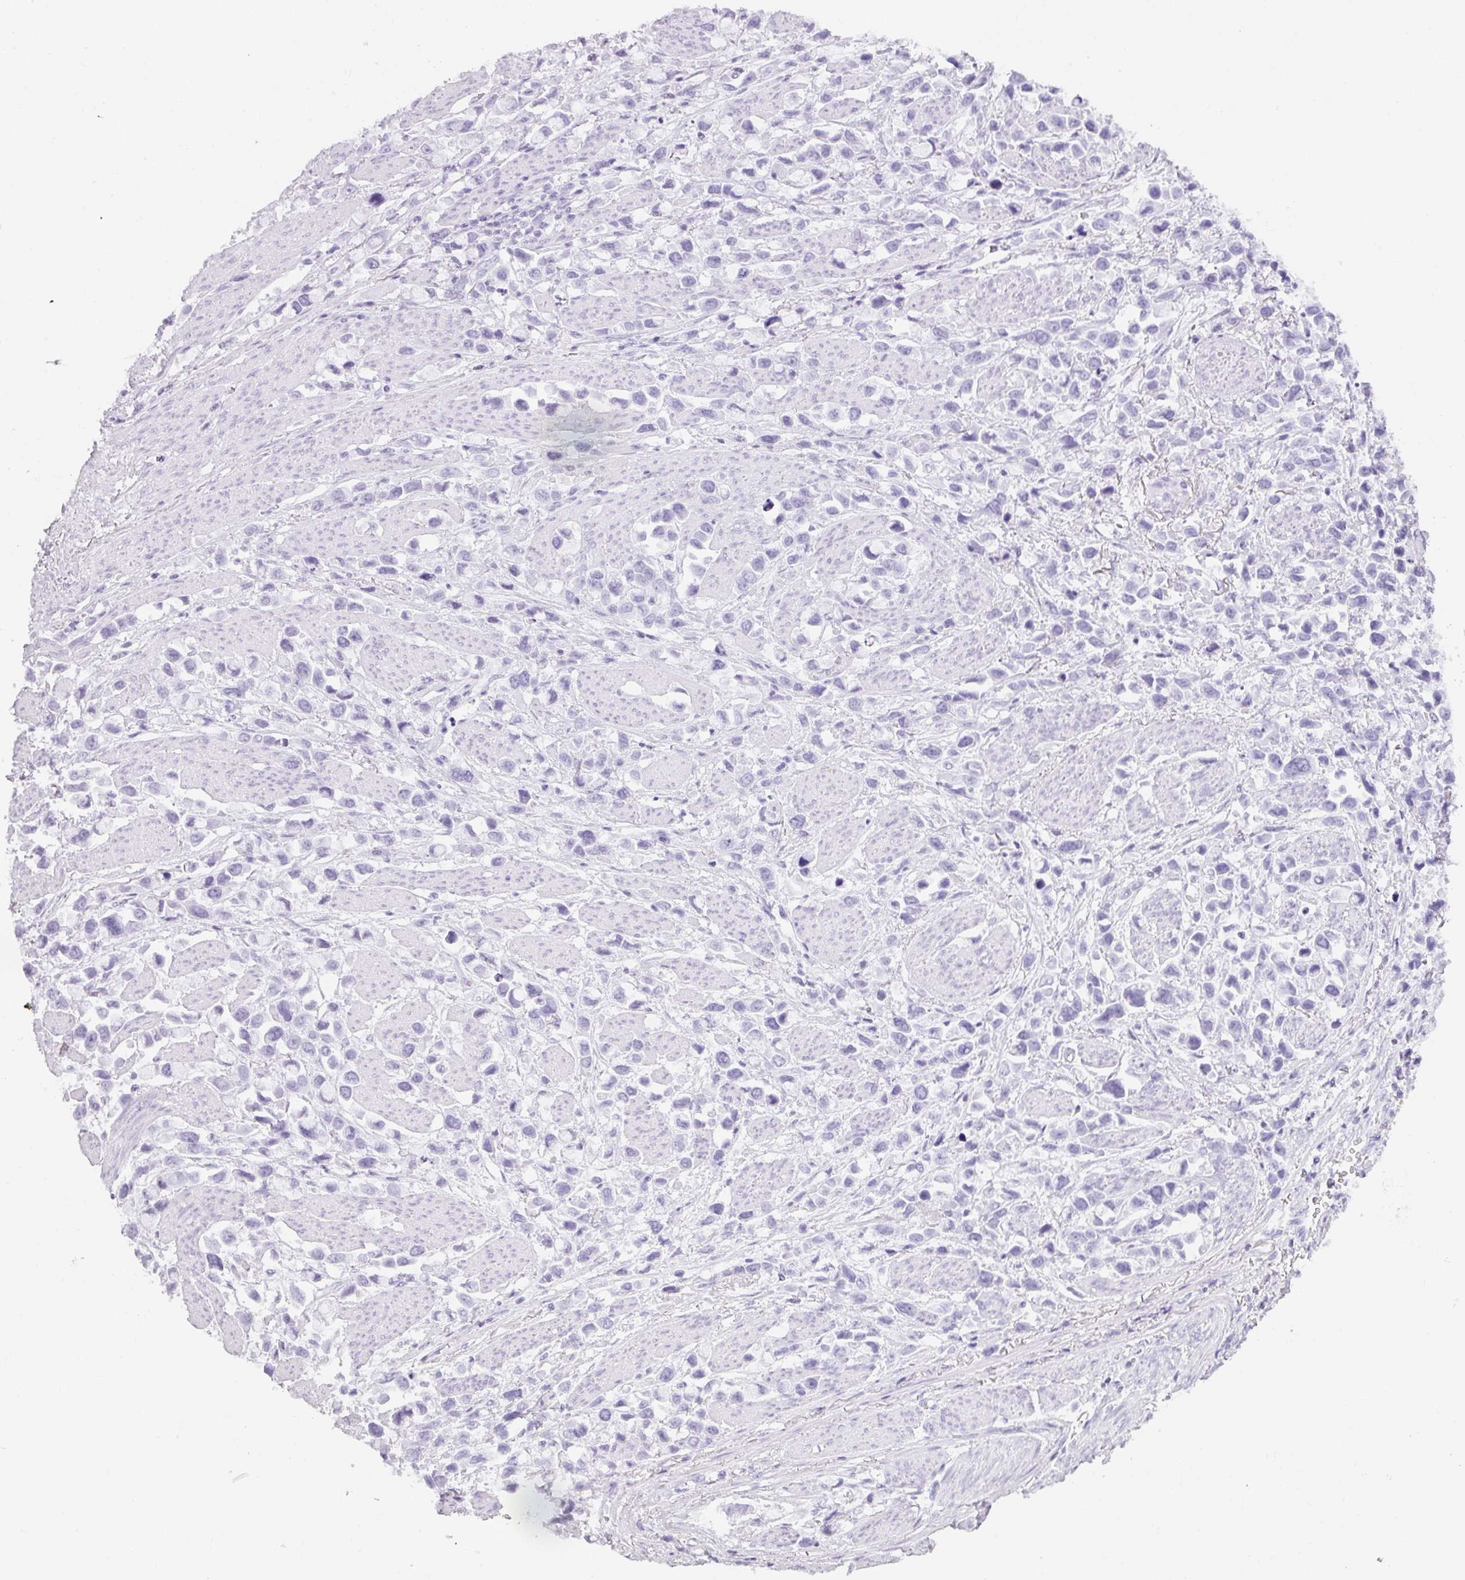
{"staining": {"intensity": "negative", "quantity": "none", "location": "none"}, "tissue": "stomach cancer", "cell_type": "Tumor cells", "image_type": "cancer", "snomed": [{"axis": "morphology", "description": "Adenocarcinoma, NOS"}, {"axis": "topography", "description": "Stomach"}], "caption": "High power microscopy histopathology image of an IHC image of stomach adenocarcinoma, revealing no significant positivity in tumor cells.", "gene": "TMEM42", "patient": {"sex": "female", "age": 81}}